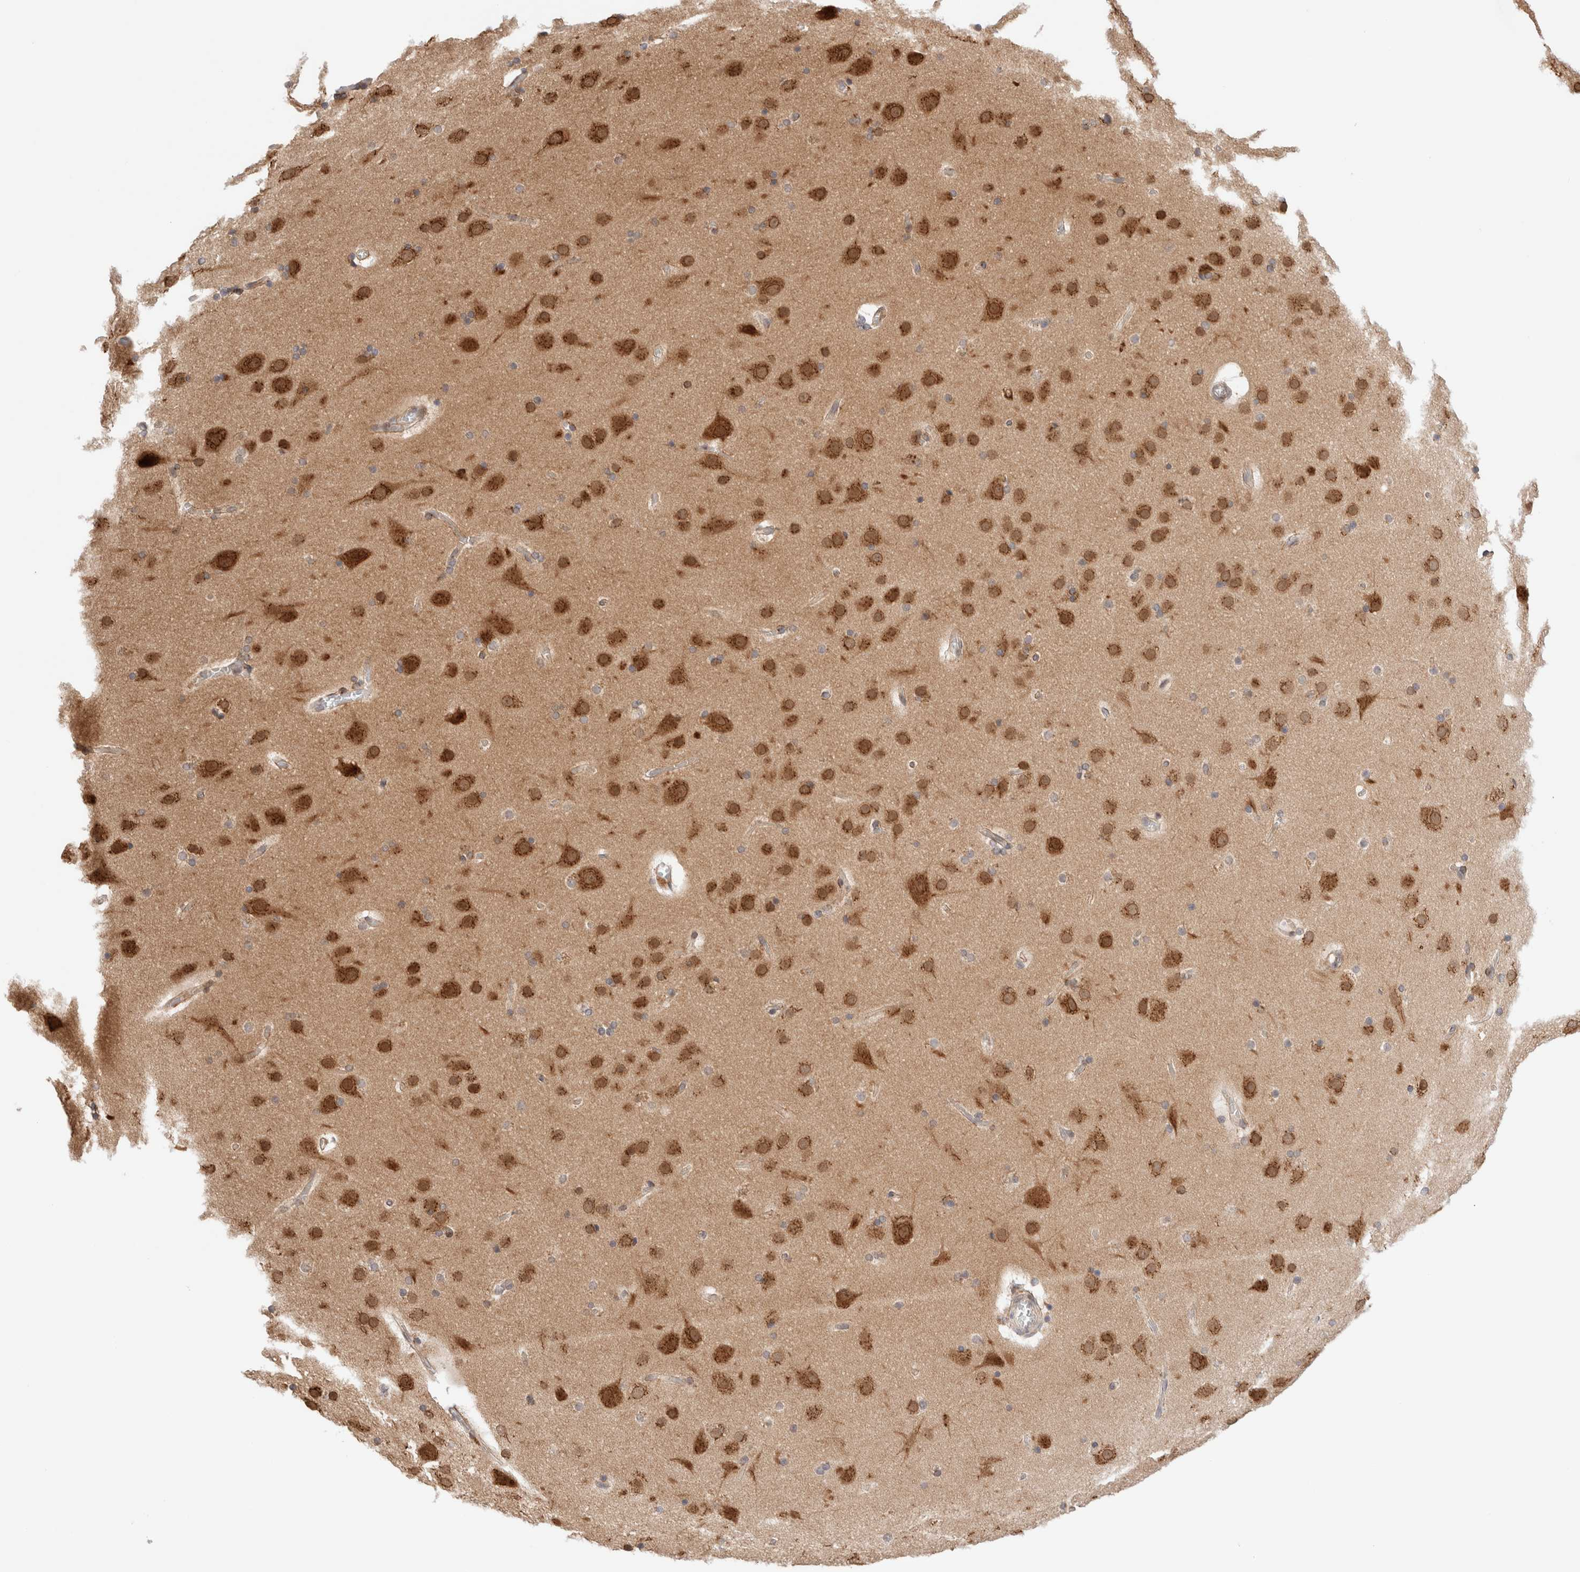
{"staining": {"intensity": "moderate", "quantity": ">75%", "location": "cytoplasmic/membranous"}, "tissue": "cerebral cortex", "cell_type": "Endothelial cells", "image_type": "normal", "snomed": [{"axis": "morphology", "description": "Normal tissue, NOS"}, {"axis": "topography", "description": "Cerebral cortex"}], "caption": "A micrograph of cerebral cortex stained for a protein exhibits moderate cytoplasmic/membranous brown staining in endothelial cells. Using DAB (3,3'-diaminobenzidine) (brown) and hematoxylin (blue) stains, captured at high magnification using brightfield microscopy.", "gene": "GCN1", "patient": {"sex": "male", "age": 57}}